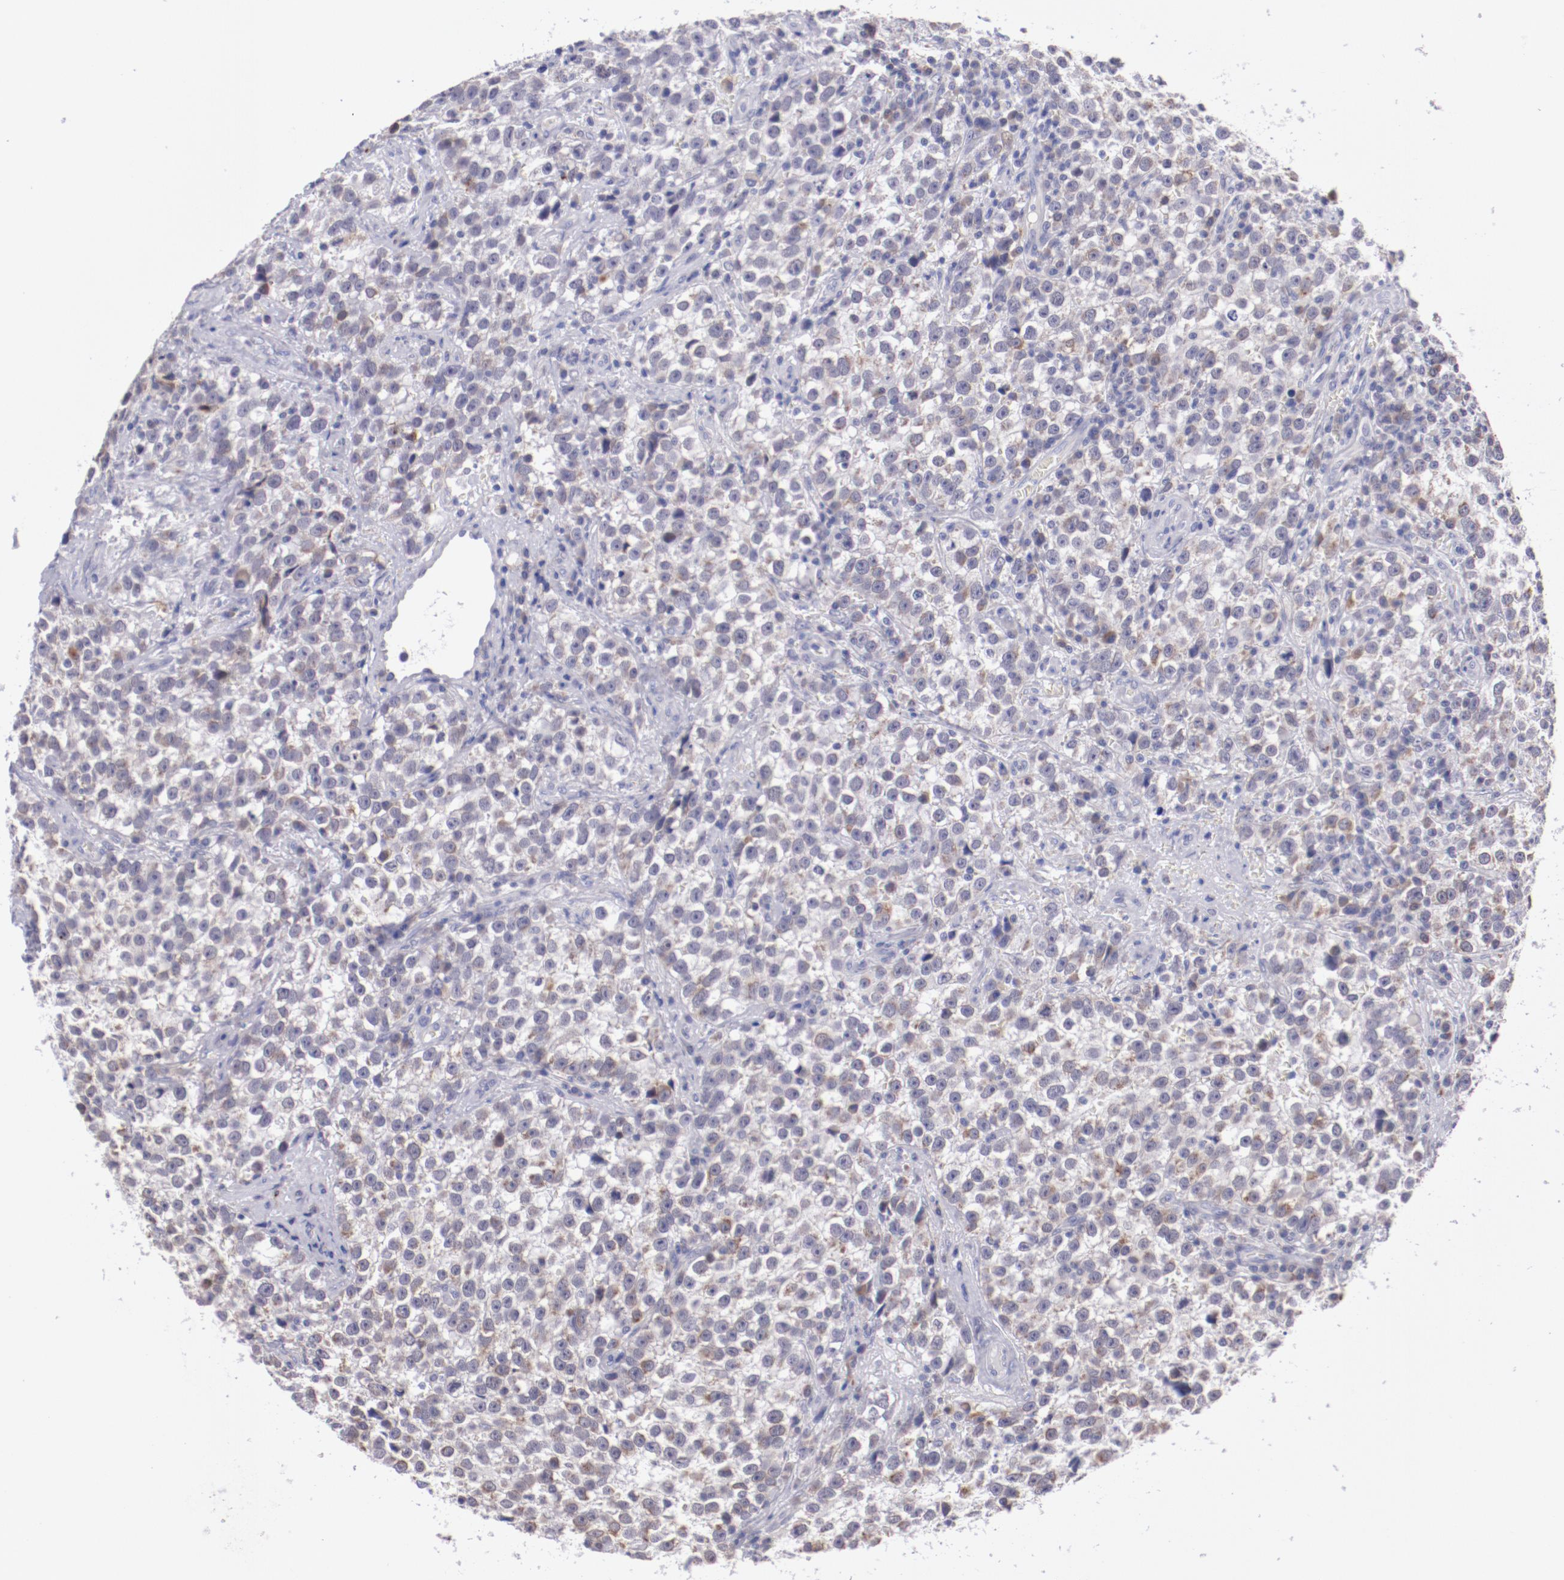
{"staining": {"intensity": "negative", "quantity": "none", "location": "none"}, "tissue": "testis cancer", "cell_type": "Tumor cells", "image_type": "cancer", "snomed": [{"axis": "morphology", "description": "Seminoma, NOS"}, {"axis": "topography", "description": "Testis"}], "caption": "High magnification brightfield microscopy of testis cancer (seminoma) stained with DAB (3,3'-diaminobenzidine) (brown) and counterstained with hematoxylin (blue): tumor cells show no significant positivity.", "gene": "TRAF3", "patient": {"sex": "male", "age": 38}}